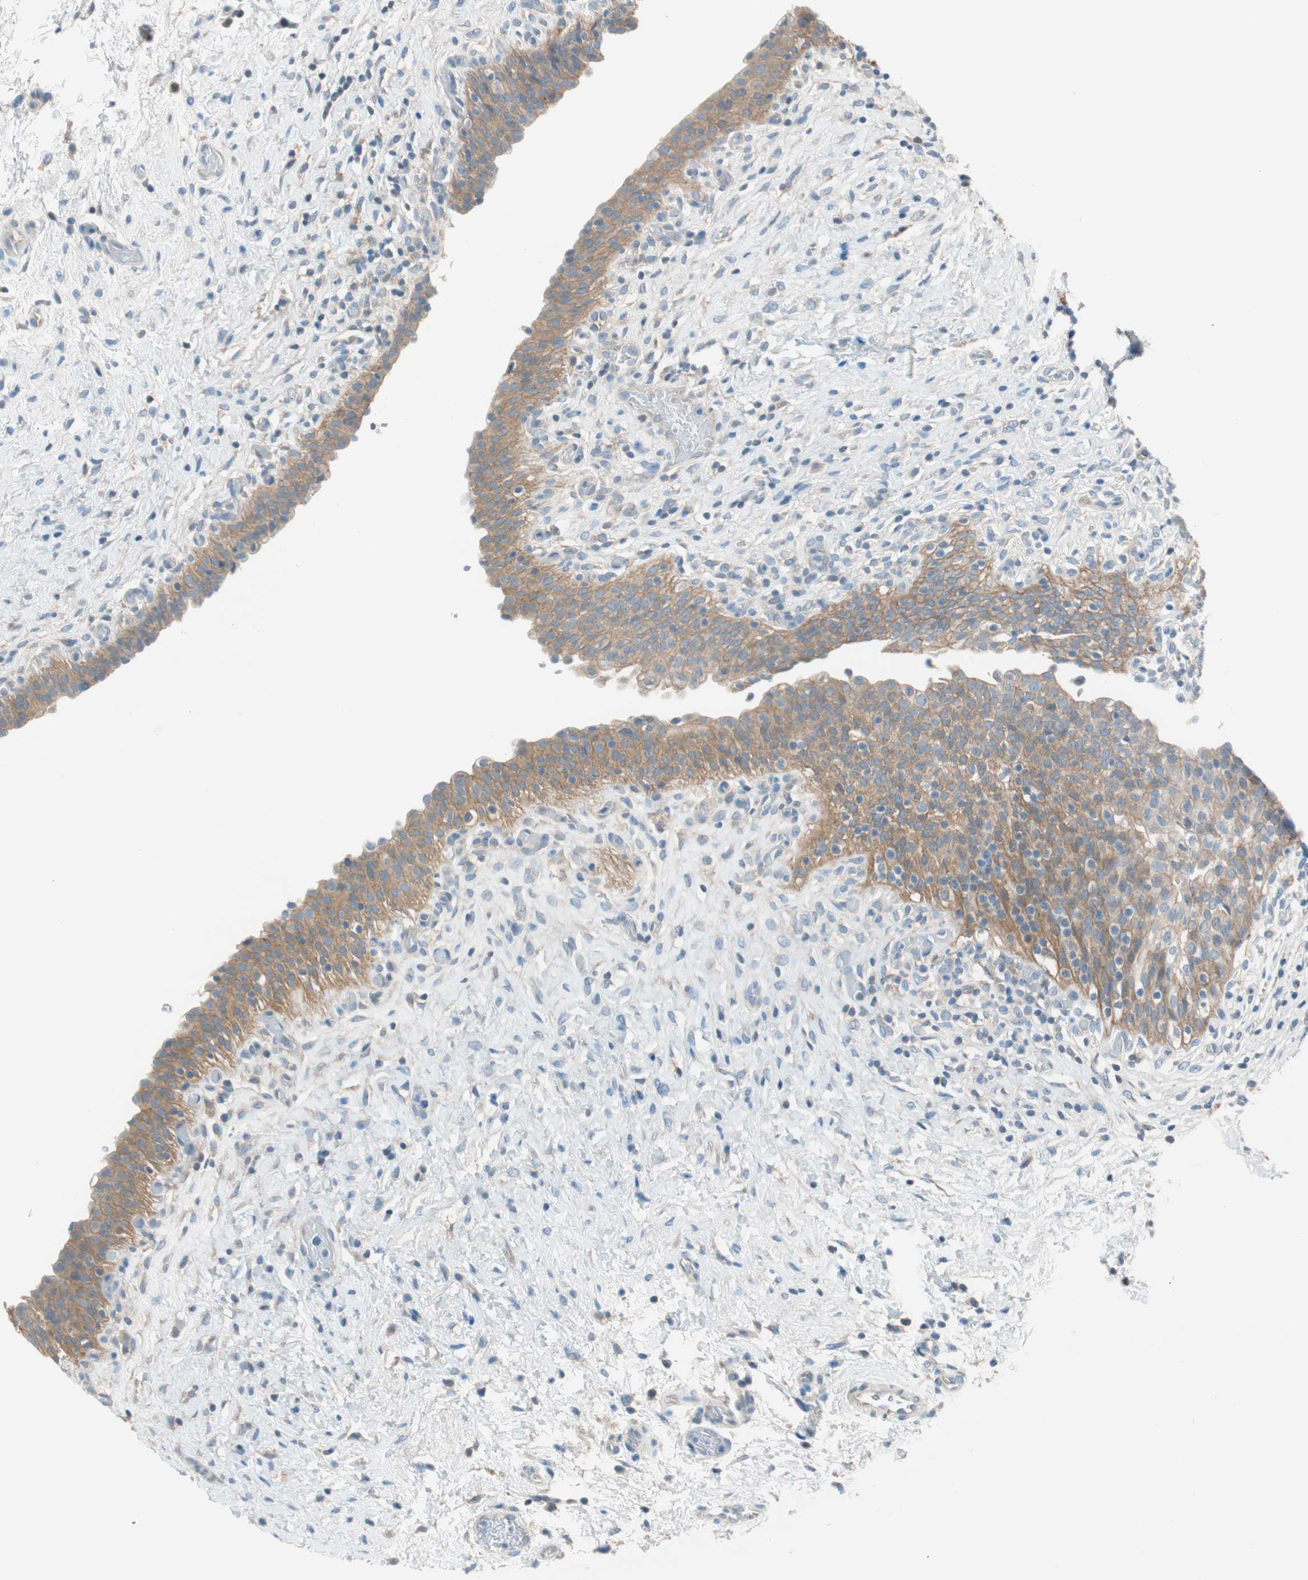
{"staining": {"intensity": "moderate", "quantity": ">75%", "location": "cytoplasmic/membranous"}, "tissue": "urinary bladder", "cell_type": "Urothelial cells", "image_type": "normal", "snomed": [{"axis": "morphology", "description": "Normal tissue, NOS"}, {"axis": "topography", "description": "Urinary bladder"}], "caption": "Immunohistochemical staining of benign human urinary bladder displays moderate cytoplasmic/membranous protein positivity in about >75% of urothelial cells. (Stains: DAB in brown, nuclei in blue, Microscopy: brightfield microscopy at high magnification).", "gene": "GLUL", "patient": {"sex": "male", "age": 51}}